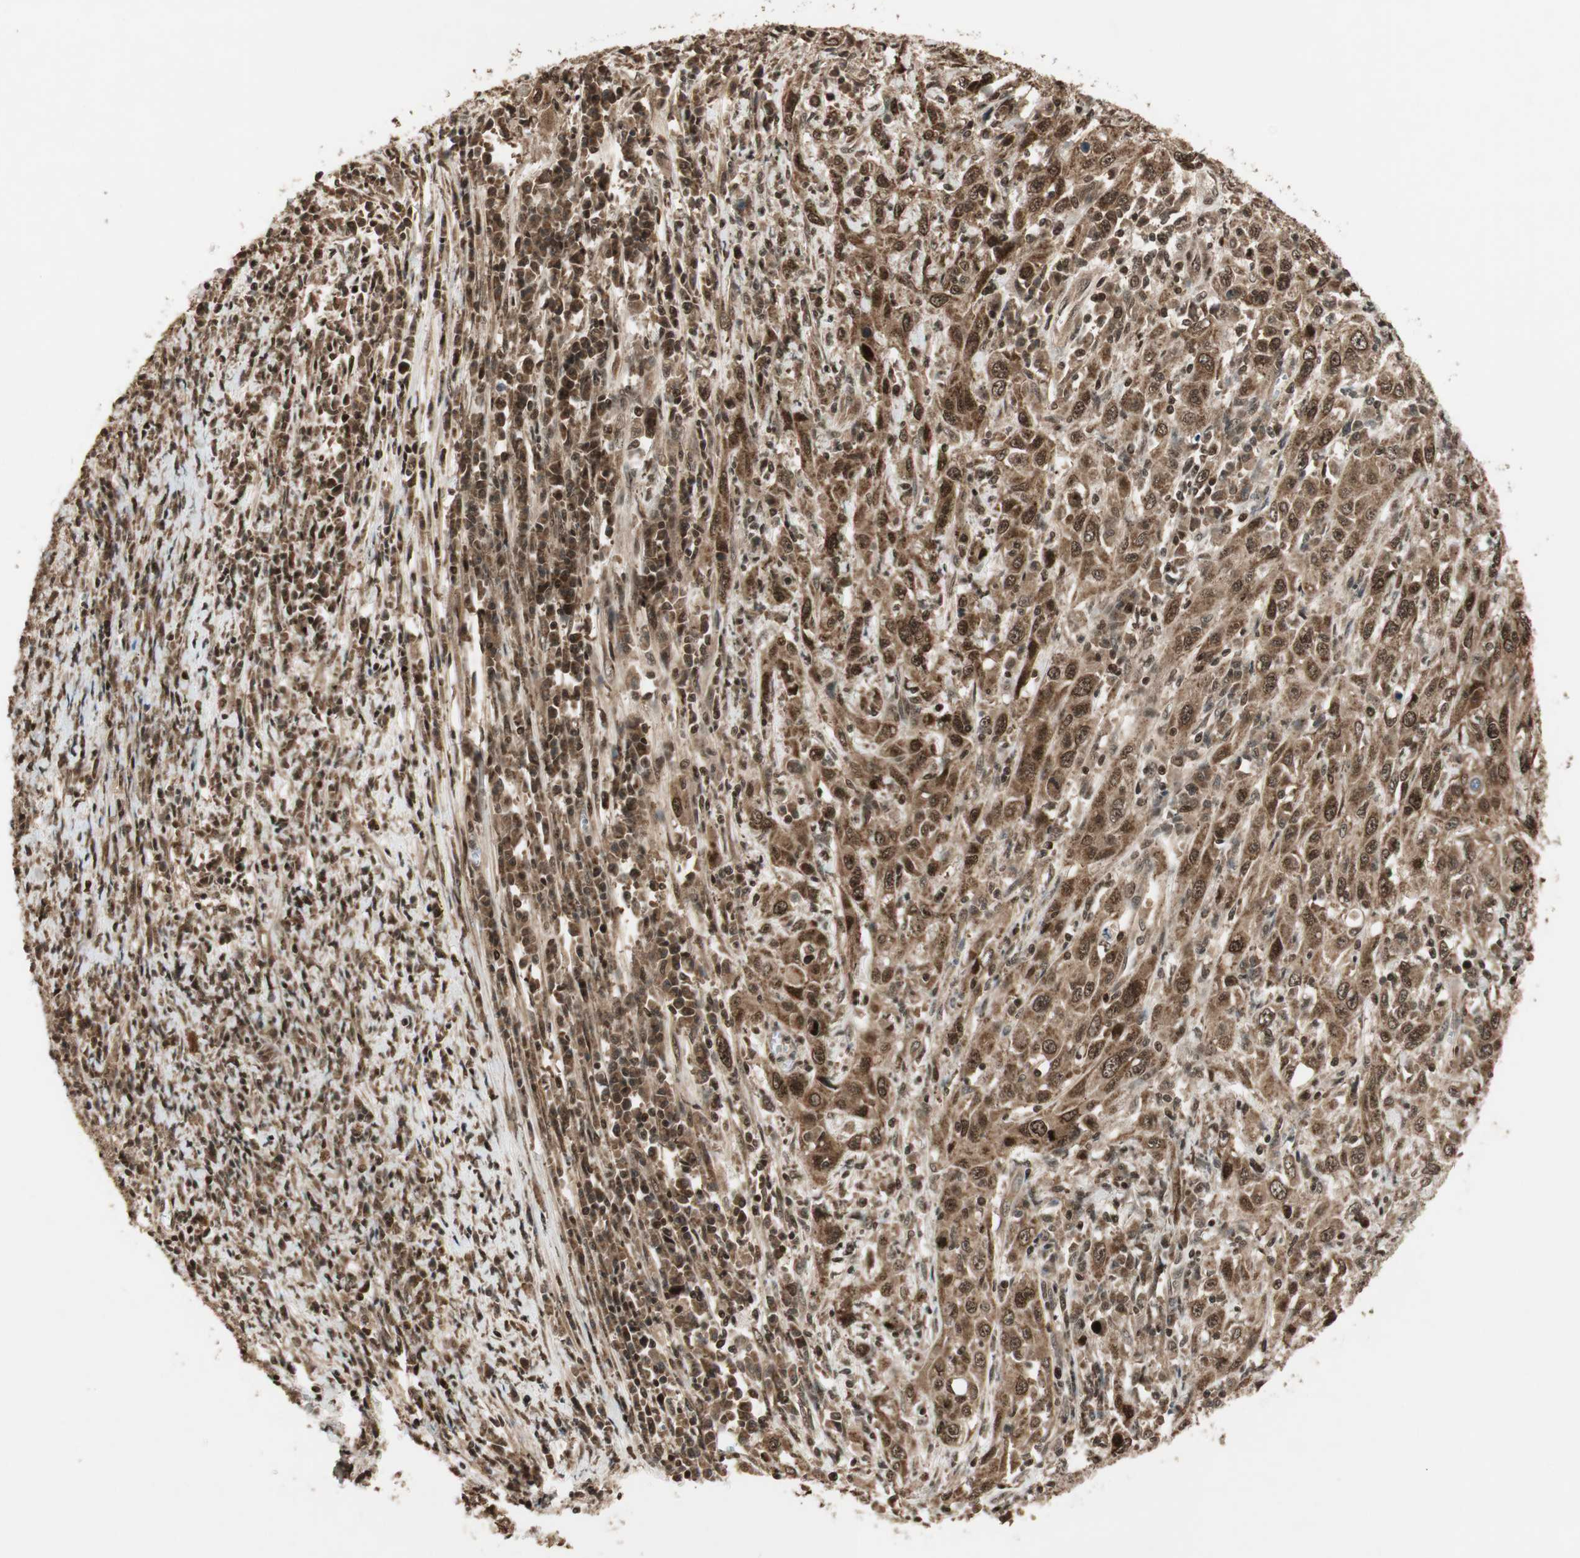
{"staining": {"intensity": "strong", "quantity": ">75%", "location": "cytoplasmic/membranous,nuclear"}, "tissue": "cervical cancer", "cell_type": "Tumor cells", "image_type": "cancer", "snomed": [{"axis": "morphology", "description": "Squamous cell carcinoma, NOS"}, {"axis": "topography", "description": "Cervix"}], "caption": "Tumor cells show high levels of strong cytoplasmic/membranous and nuclear expression in approximately >75% of cells in human cervical cancer (squamous cell carcinoma).", "gene": "RPA3", "patient": {"sex": "female", "age": 46}}